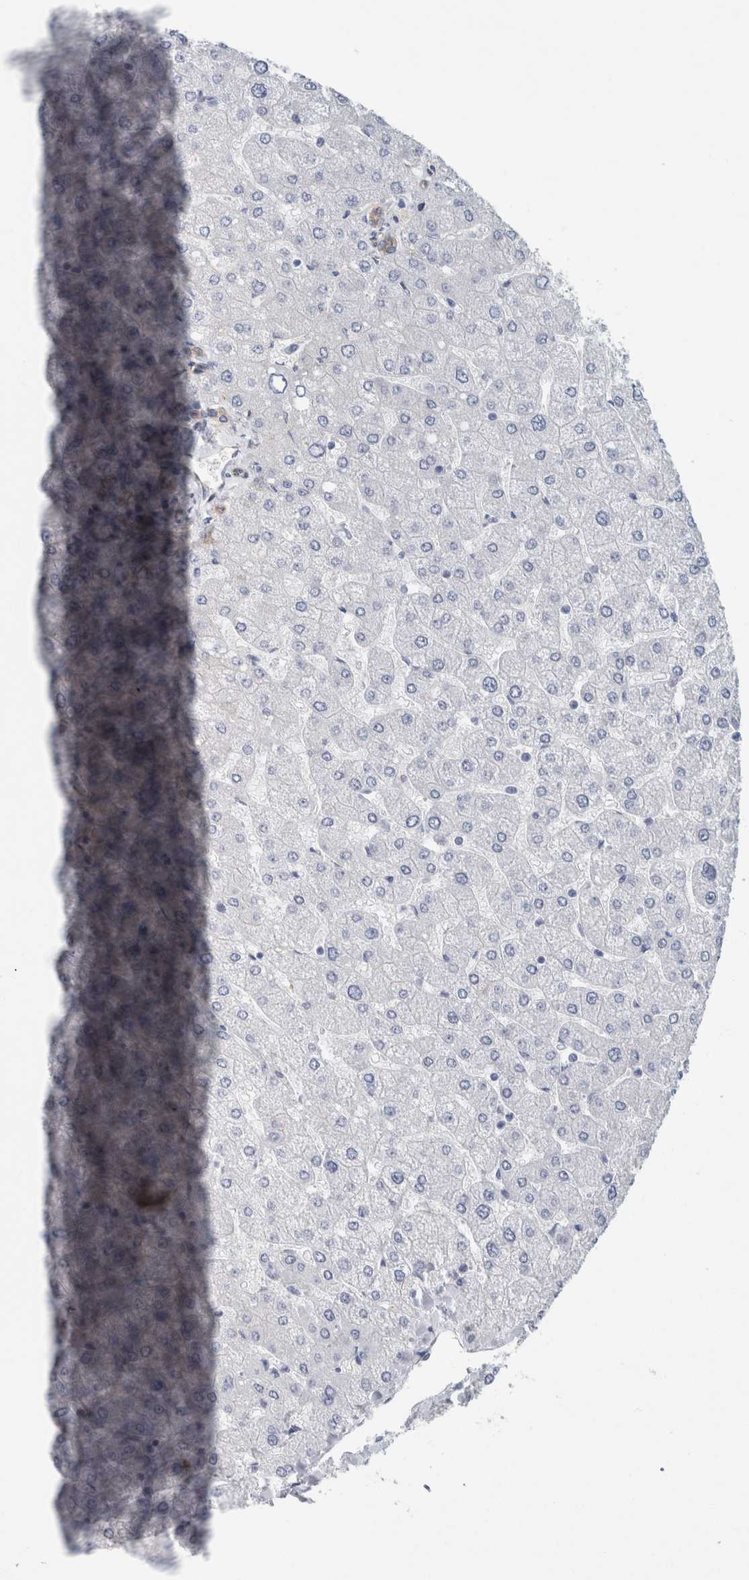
{"staining": {"intensity": "moderate", "quantity": ">75%", "location": "cytoplasmic/membranous"}, "tissue": "liver", "cell_type": "Cholangiocytes", "image_type": "normal", "snomed": [{"axis": "morphology", "description": "Normal tissue, NOS"}, {"axis": "topography", "description": "Liver"}], "caption": "Protein positivity by immunohistochemistry shows moderate cytoplasmic/membranous expression in approximately >75% of cholangiocytes in benign liver.", "gene": "PLEC", "patient": {"sex": "male", "age": 55}}